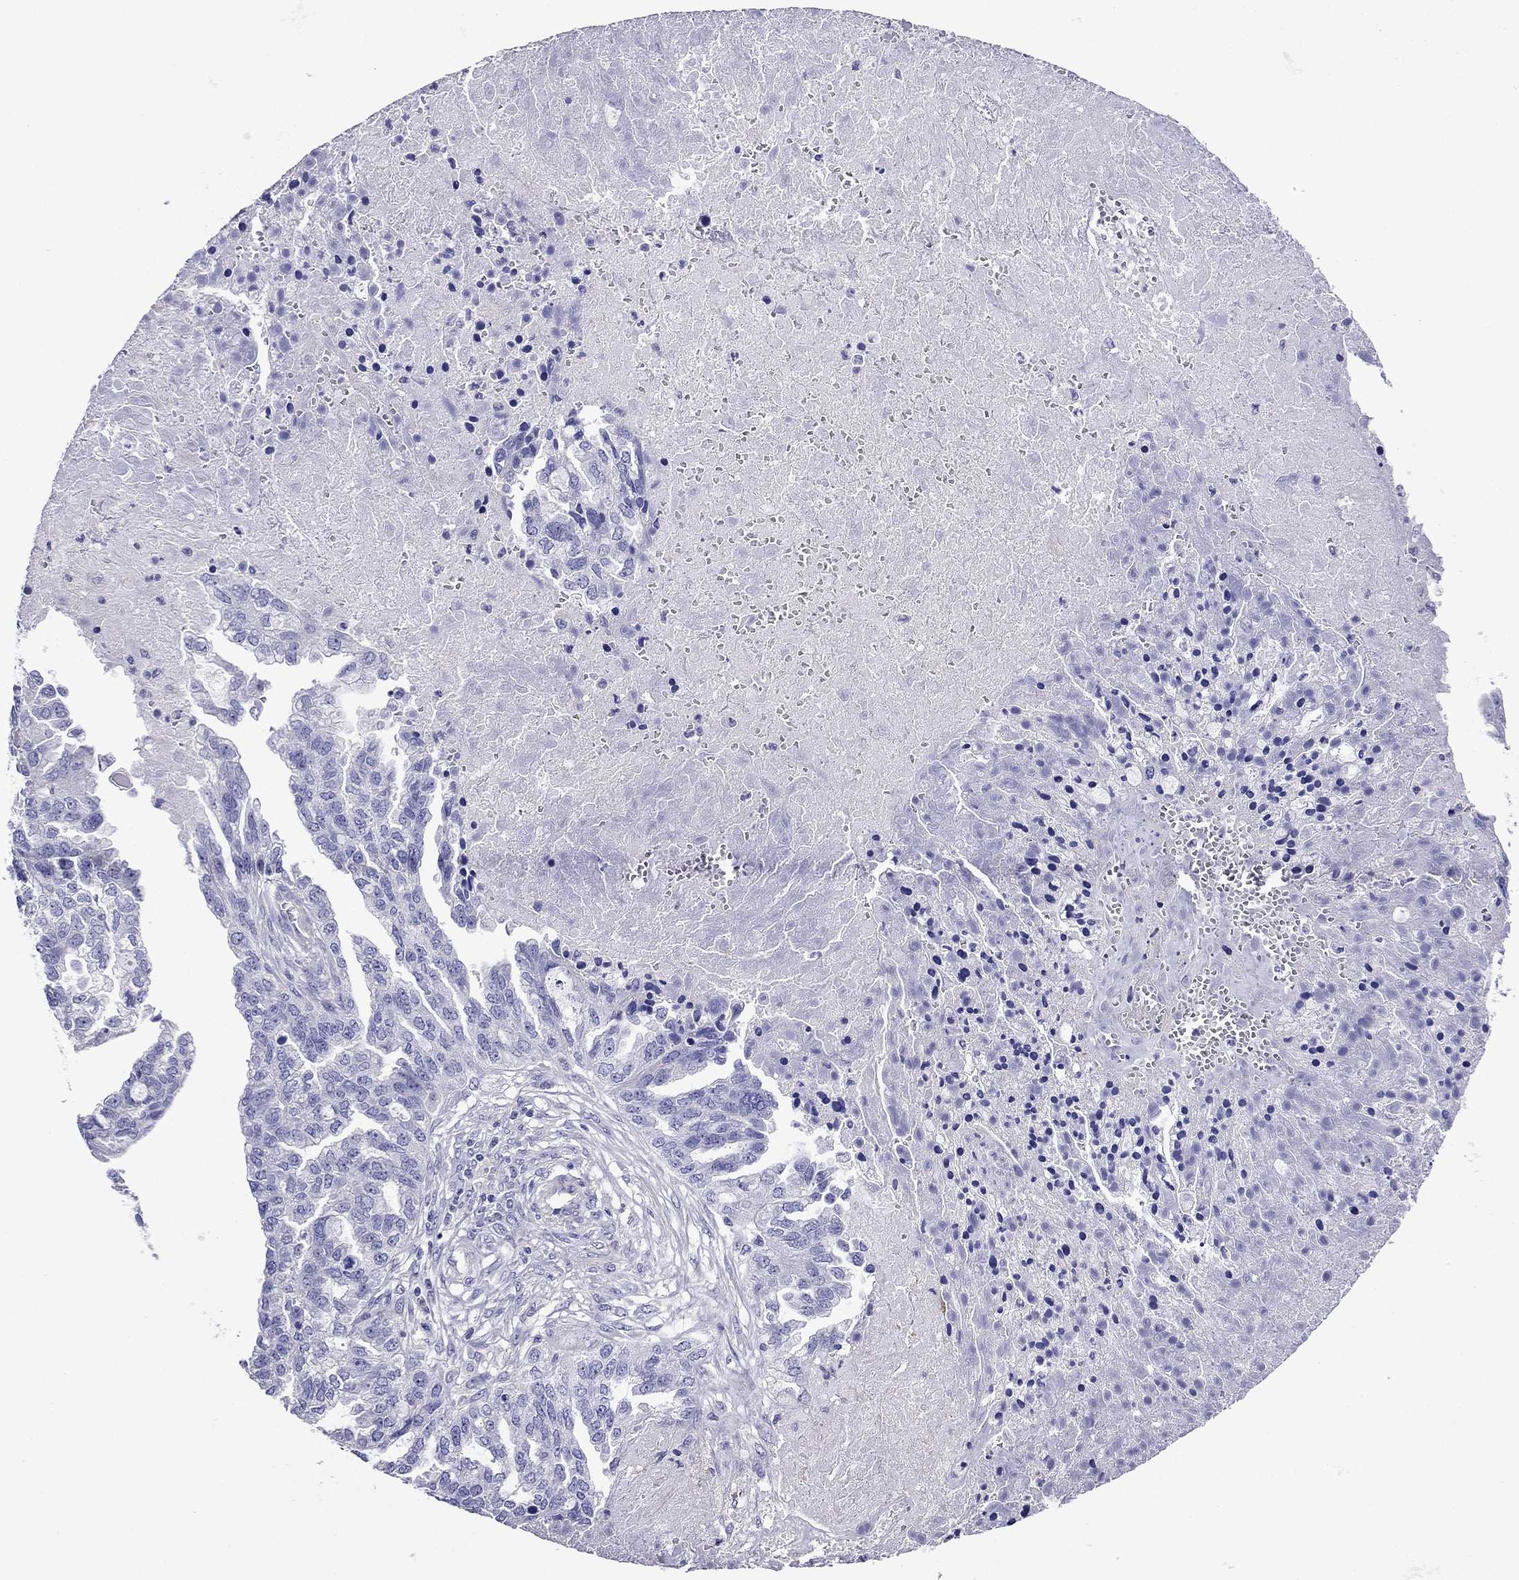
{"staining": {"intensity": "negative", "quantity": "none", "location": "none"}, "tissue": "ovarian cancer", "cell_type": "Tumor cells", "image_type": "cancer", "snomed": [{"axis": "morphology", "description": "Cystadenocarcinoma, serous, NOS"}, {"axis": "topography", "description": "Ovary"}], "caption": "IHC photomicrograph of human ovarian cancer stained for a protein (brown), which reveals no positivity in tumor cells.", "gene": "SCG2", "patient": {"sex": "female", "age": 51}}